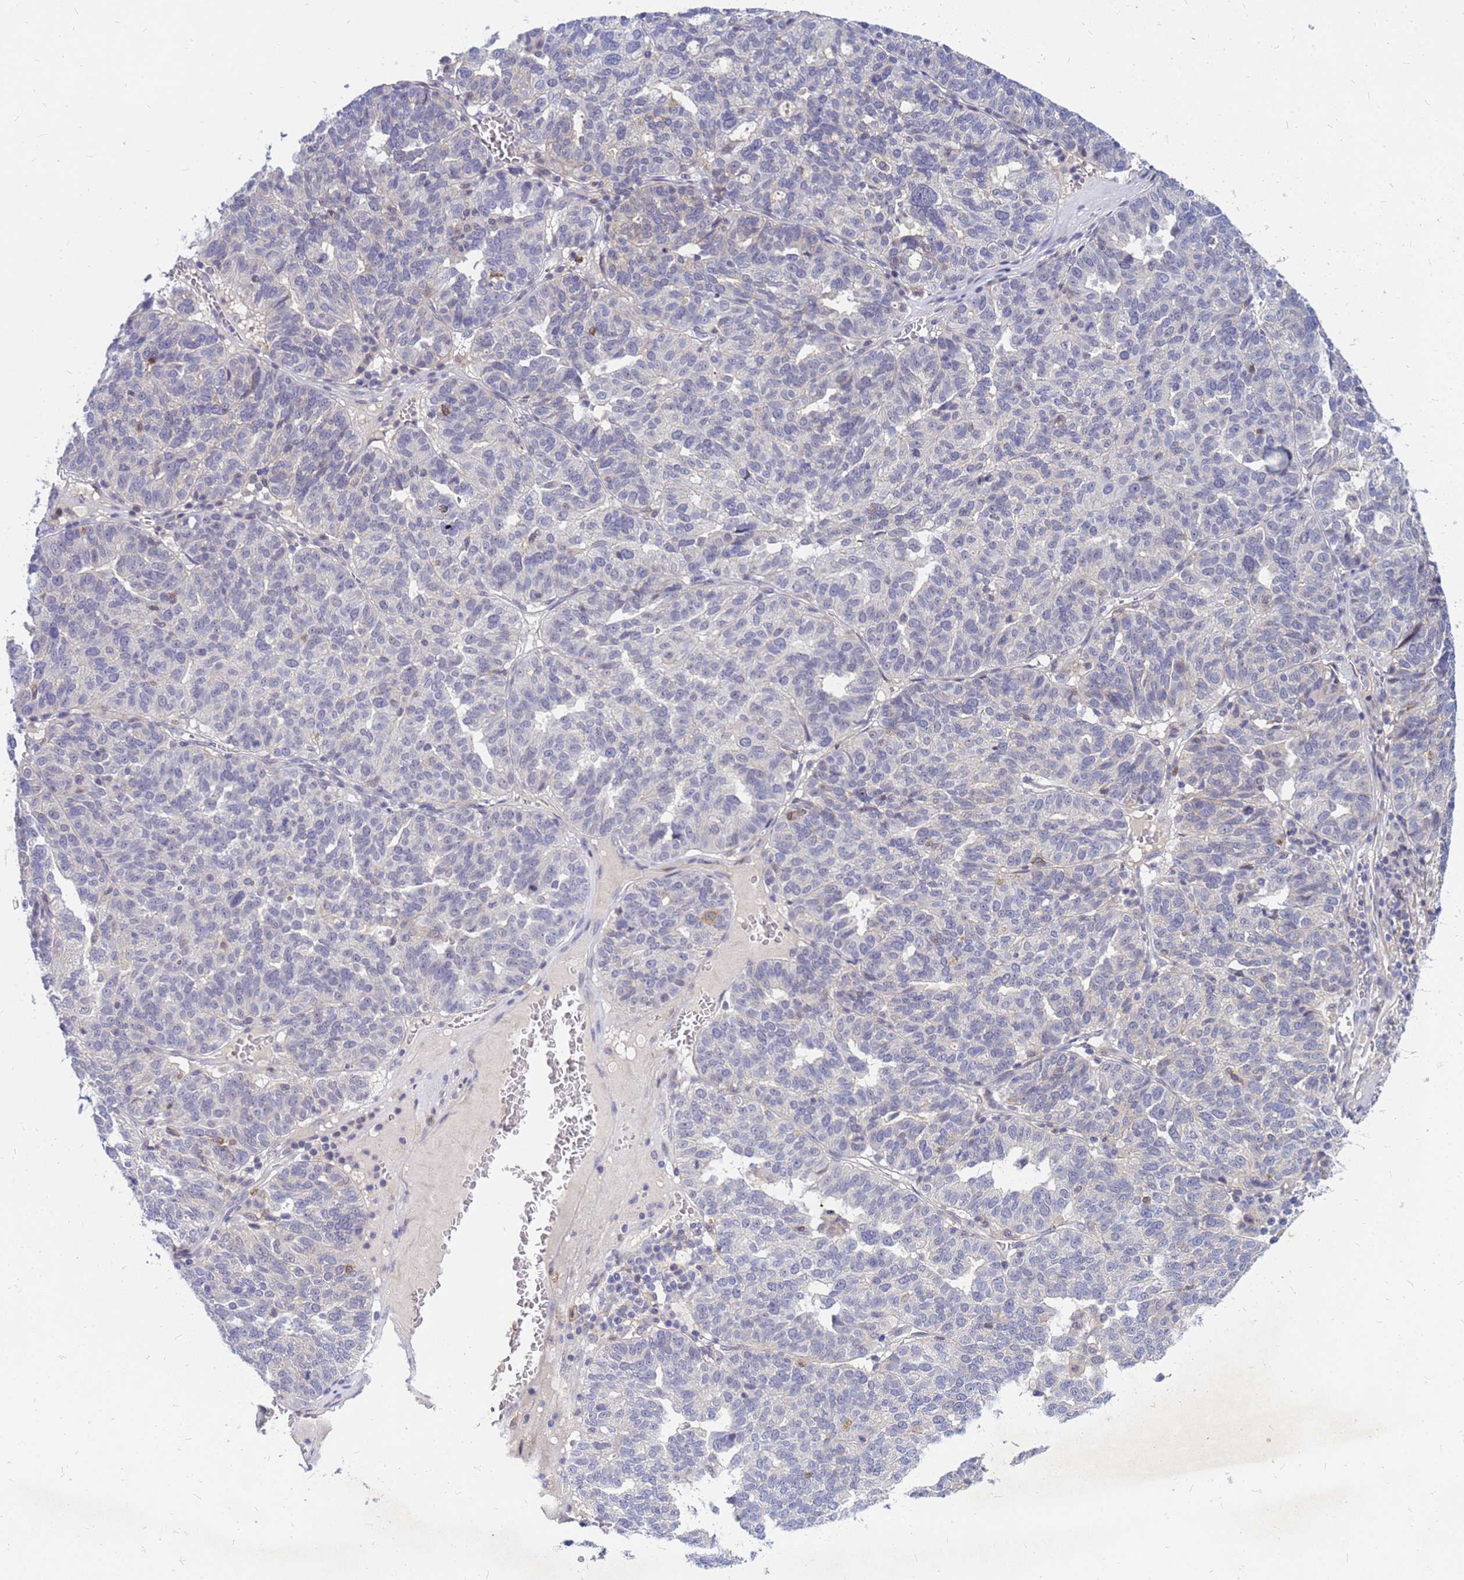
{"staining": {"intensity": "negative", "quantity": "none", "location": "none"}, "tissue": "ovarian cancer", "cell_type": "Tumor cells", "image_type": "cancer", "snomed": [{"axis": "morphology", "description": "Cystadenocarcinoma, serous, NOS"}, {"axis": "topography", "description": "Ovary"}], "caption": "IHC micrograph of ovarian cancer (serous cystadenocarcinoma) stained for a protein (brown), which demonstrates no positivity in tumor cells.", "gene": "SRGAP3", "patient": {"sex": "female", "age": 59}}